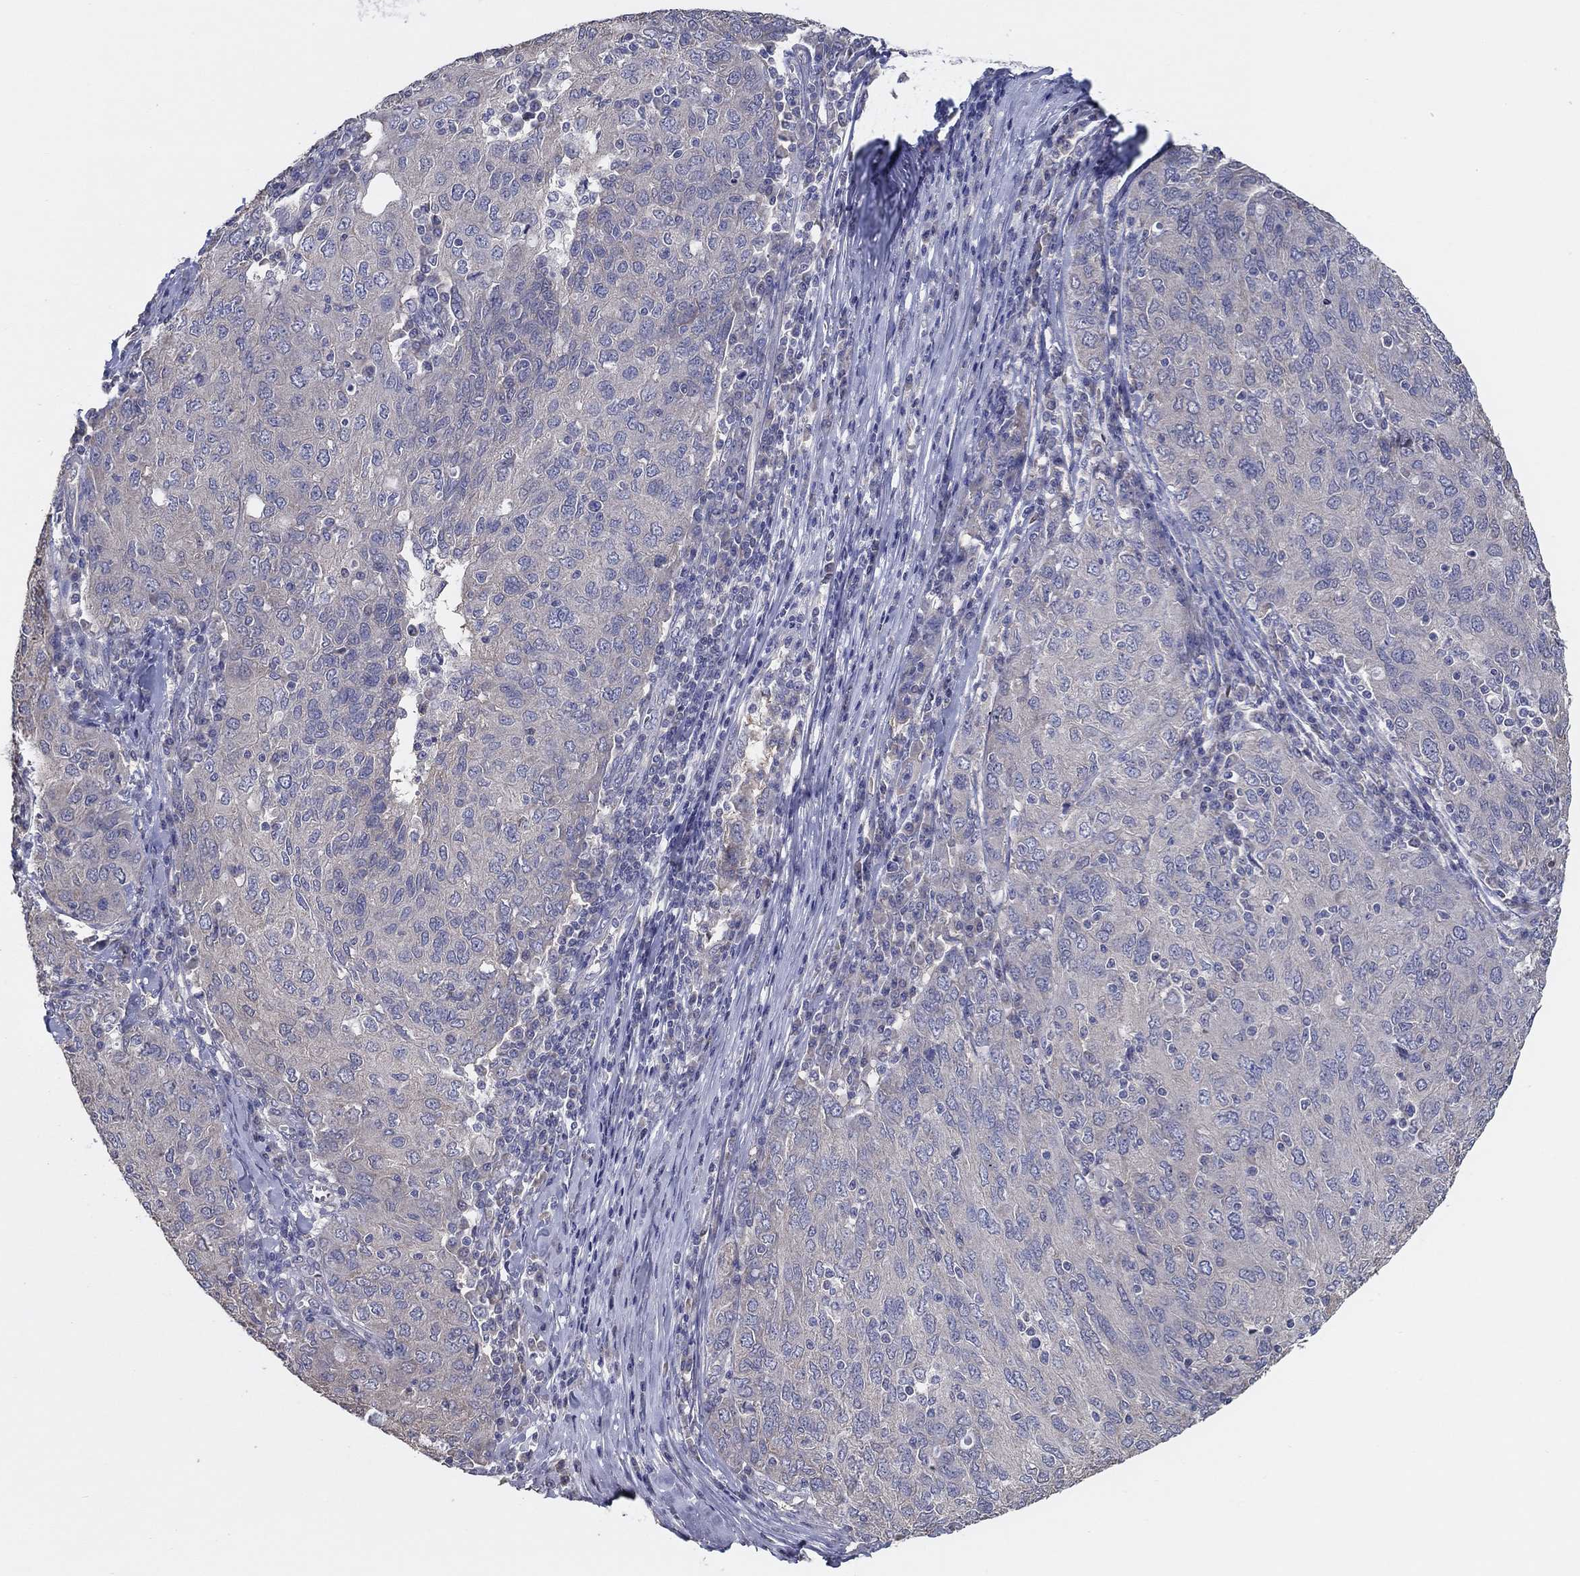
{"staining": {"intensity": "negative", "quantity": "none", "location": "none"}, "tissue": "ovarian cancer", "cell_type": "Tumor cells", "image_type": "cancer", "snomed": [{"axis": "morphology", "description": "Carcinoma, endometroid"}, {"axis": "topography", "description": "Ovary"}], "caption": "Endometroid carcinoma (ovarian) was stained to show a protein in brown. There is no significant expression in tumor cells.", "gene": "DOCK3", "patient": {"sex": "female", "age": 50}}